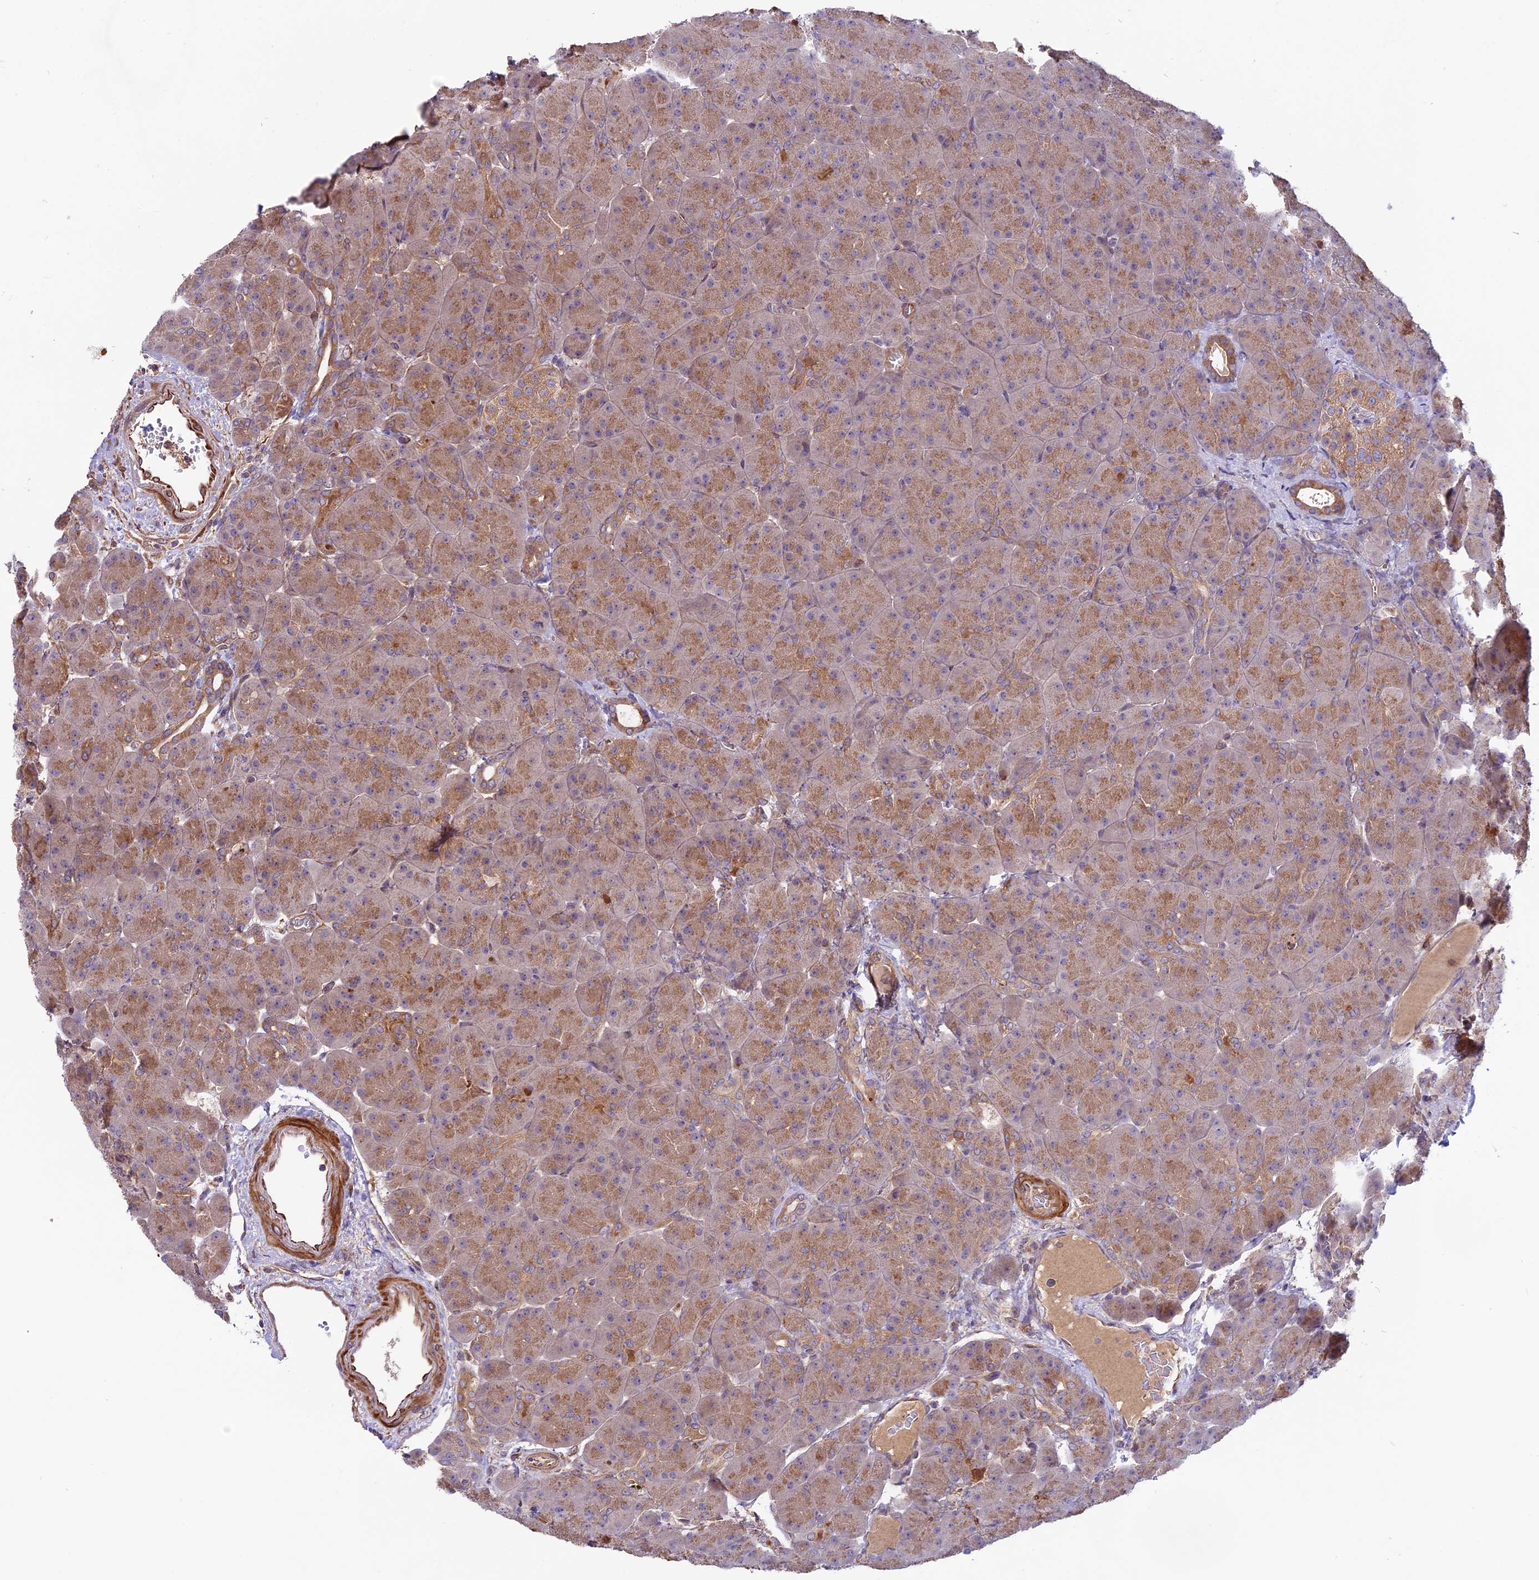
{"staining": {"intensity": "moderate", "quantity": ">75%", "location": "cytoplasmic/membranous"}, "tissue": "pancreas", "cell_type": "Exocrine glandular cells", "image_type": "normal", "snomed": [{"axis": "morphology", "description": "Normal tissue, NOS"}, {"axis": "topography", "description": "Pancreas"}], "caption": "DAB (3,3'-diaminobenzidine) immunohistochemical staining of normal pancreas displays moderate cytoplasmic/membranous protein positivity in approximately >75% of exocrine glandular cells.", "gene": "COG8", "patient": {"sex": "male", "age": 66}}